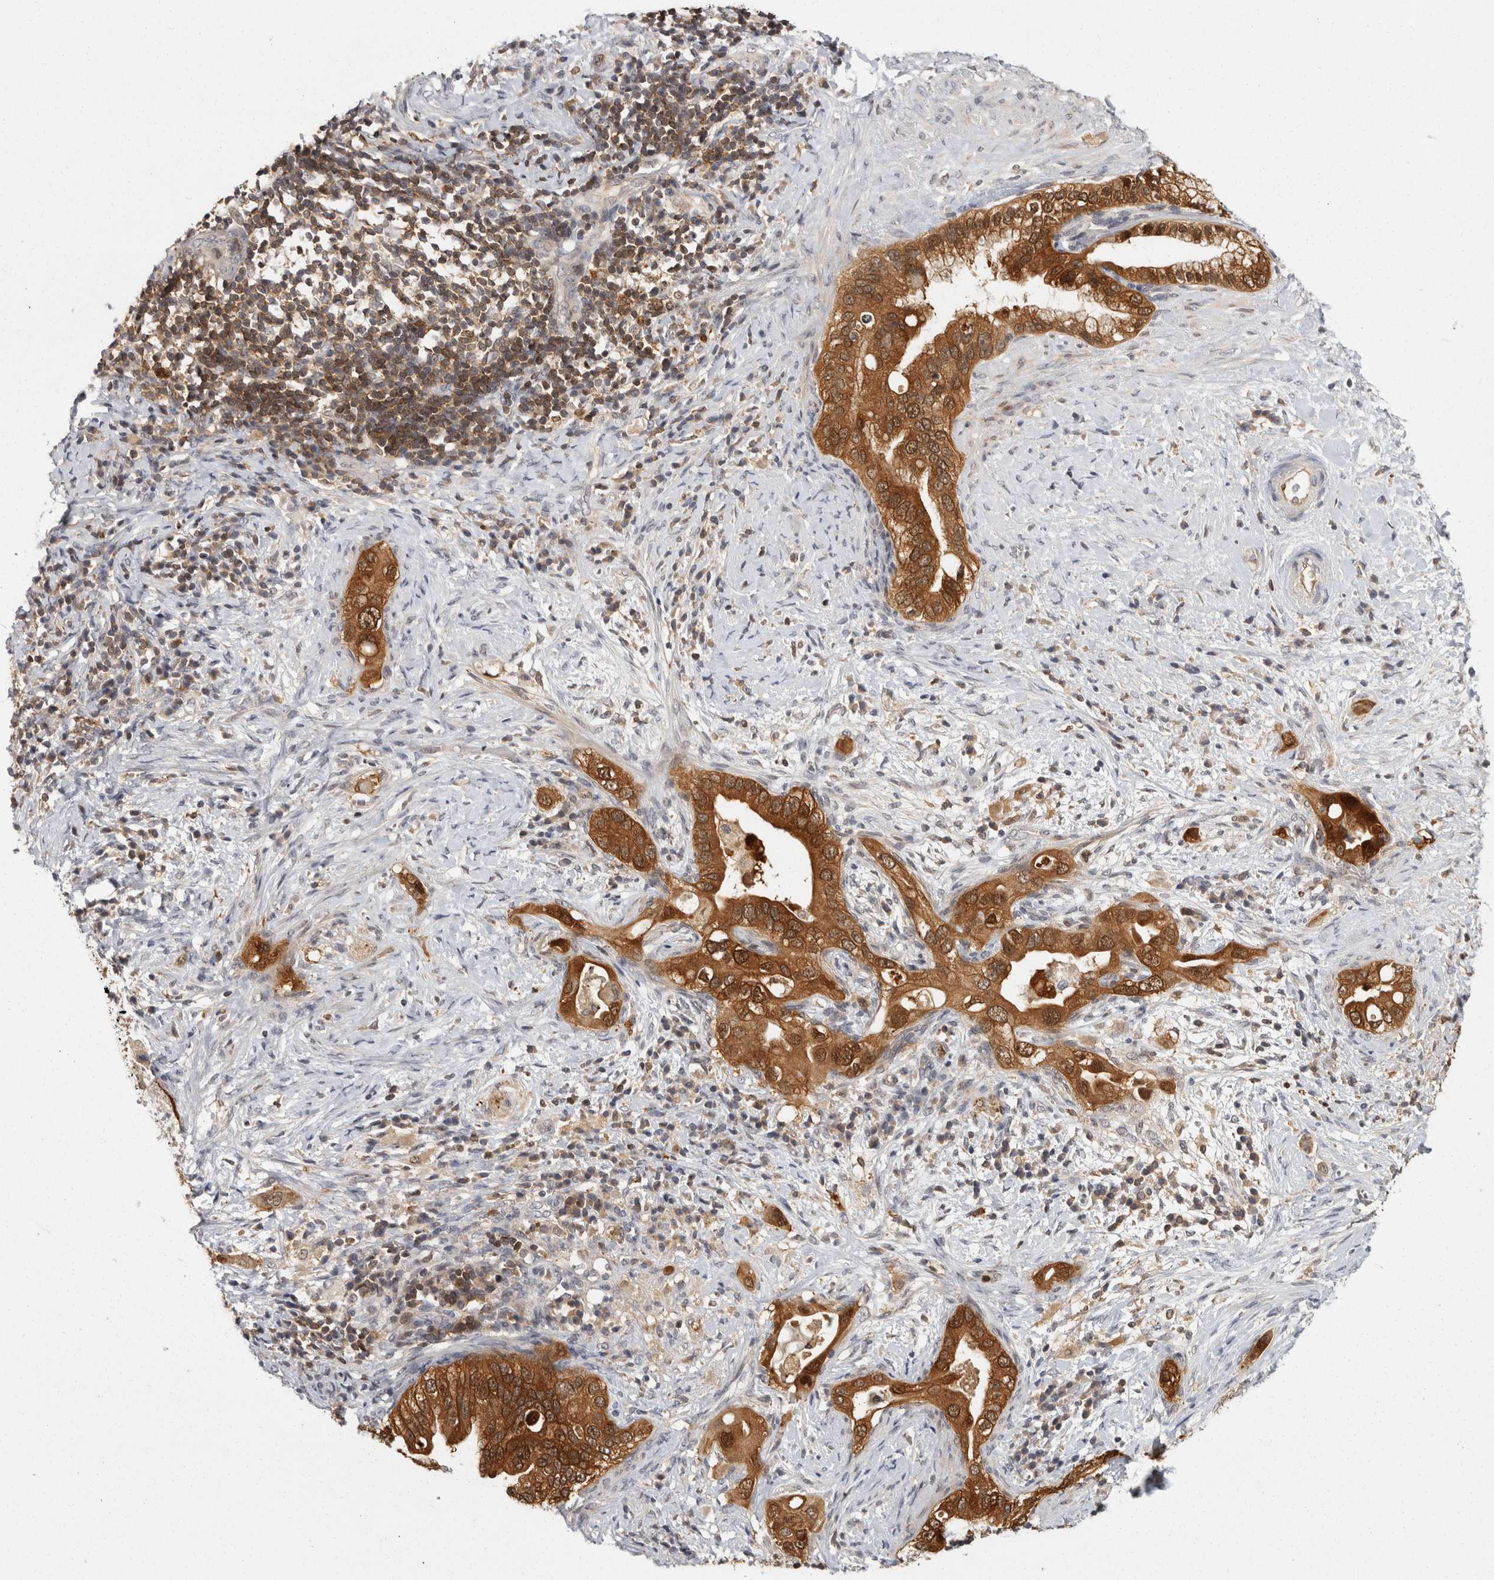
{"staining": {"intensity": "strong", "quantity": ">75%", "location": "cytoplasmic/membranous,nuclear"}, "tissue": "pancreatic cancer", "cell_type": "Tumor cells", "image_type": "cancer", "snomed": [{"axis": "morphology", "description": "Inflammation, NOS"}, {"axis": "morphology", "description": "Adenocarcinoma, NOS"}, {"axis": "topography", "description": "Pancreas"}], "caption": "Brown immunohistochemical staining in pancreatic adenocarcinoma displays strong cytoplasmic/membranous and nuclear positivity in approximately >75% of tumor cells.", "gene": "ACAT2", "patient": {"sex": "female", "age": 56}}